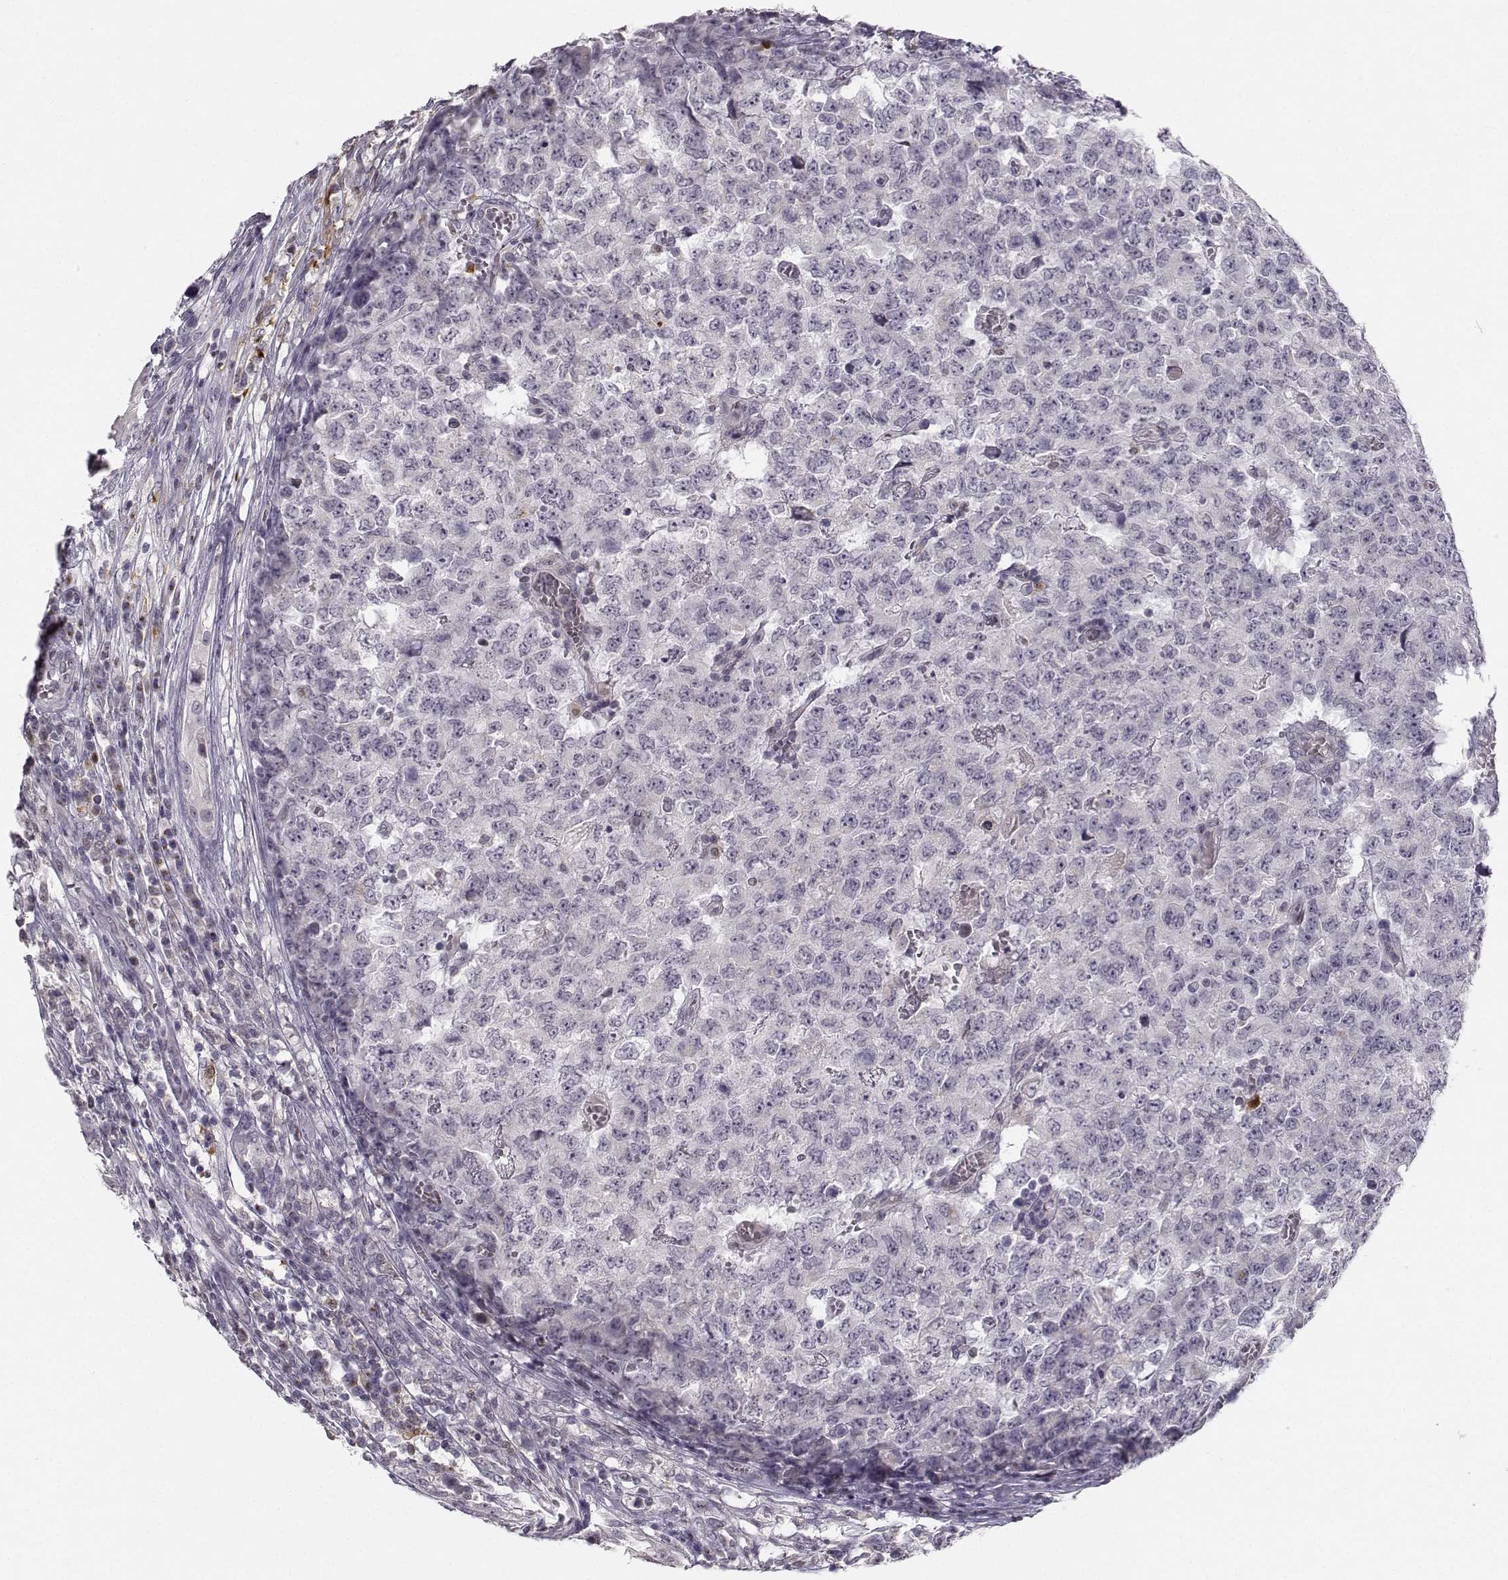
{"staining": {"intensity": "negative", "quantity": "none", "location": "none"}, "tissue": "testis cancer", "cell_type": "Tumor cells", "image_type": "cancer", "snomed": [{"axis": "morphology", "description": "Carcinoma, Embryonal, NOS"}, {"axis": "topography", "description": "Testis"}], "caption": "Tumor cells show no significant protein expression in testis cancer.", "gene": "HTR7", "patient": {"sex": "male", "age": 23}}